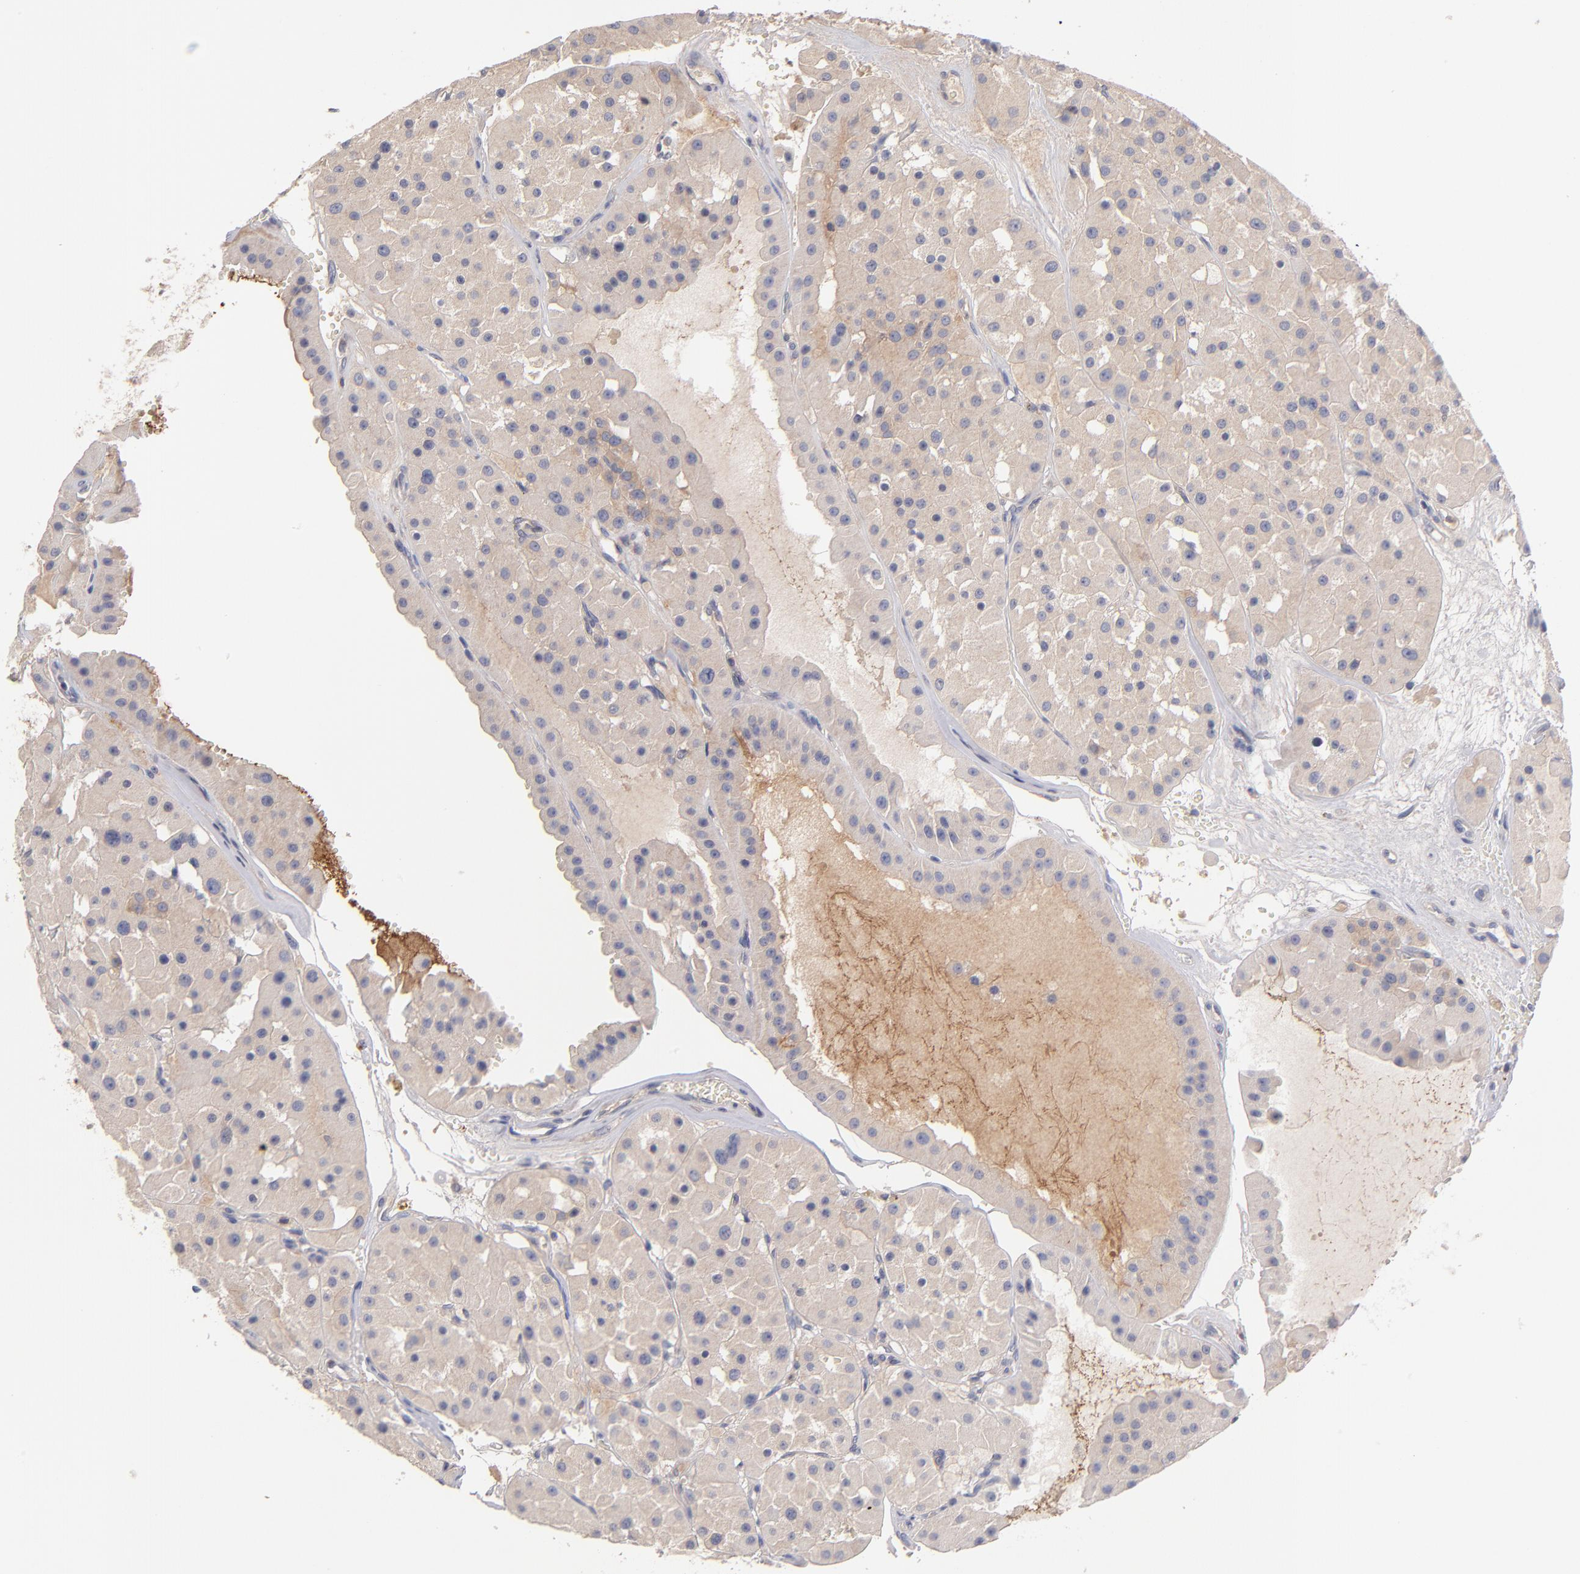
{"staining": {"intensity": "weak", "quantity": ">75%", "location": "cytoplasmic/membranous"}, "tissue": "renal cancer", "cell_type": "Tumor cells", "image_type": "cancer", "snomed": [{"axis": "morphology", "description": "Adenocarcinoma, uncertain malignant potential"}, {"axis": "topography", "description": "Kidney"}], "caption": "Immunohistochemistry (IHC) of adenocarcinoma,  uncertain malignant potential (renal) shows low levels of weak cytoplasmic/membranous staining in approximately >75% of tumor cells. Nuclei are stained in blue.", "gene": "DACT1", "patient": {"sex": "male", "age": 63}}